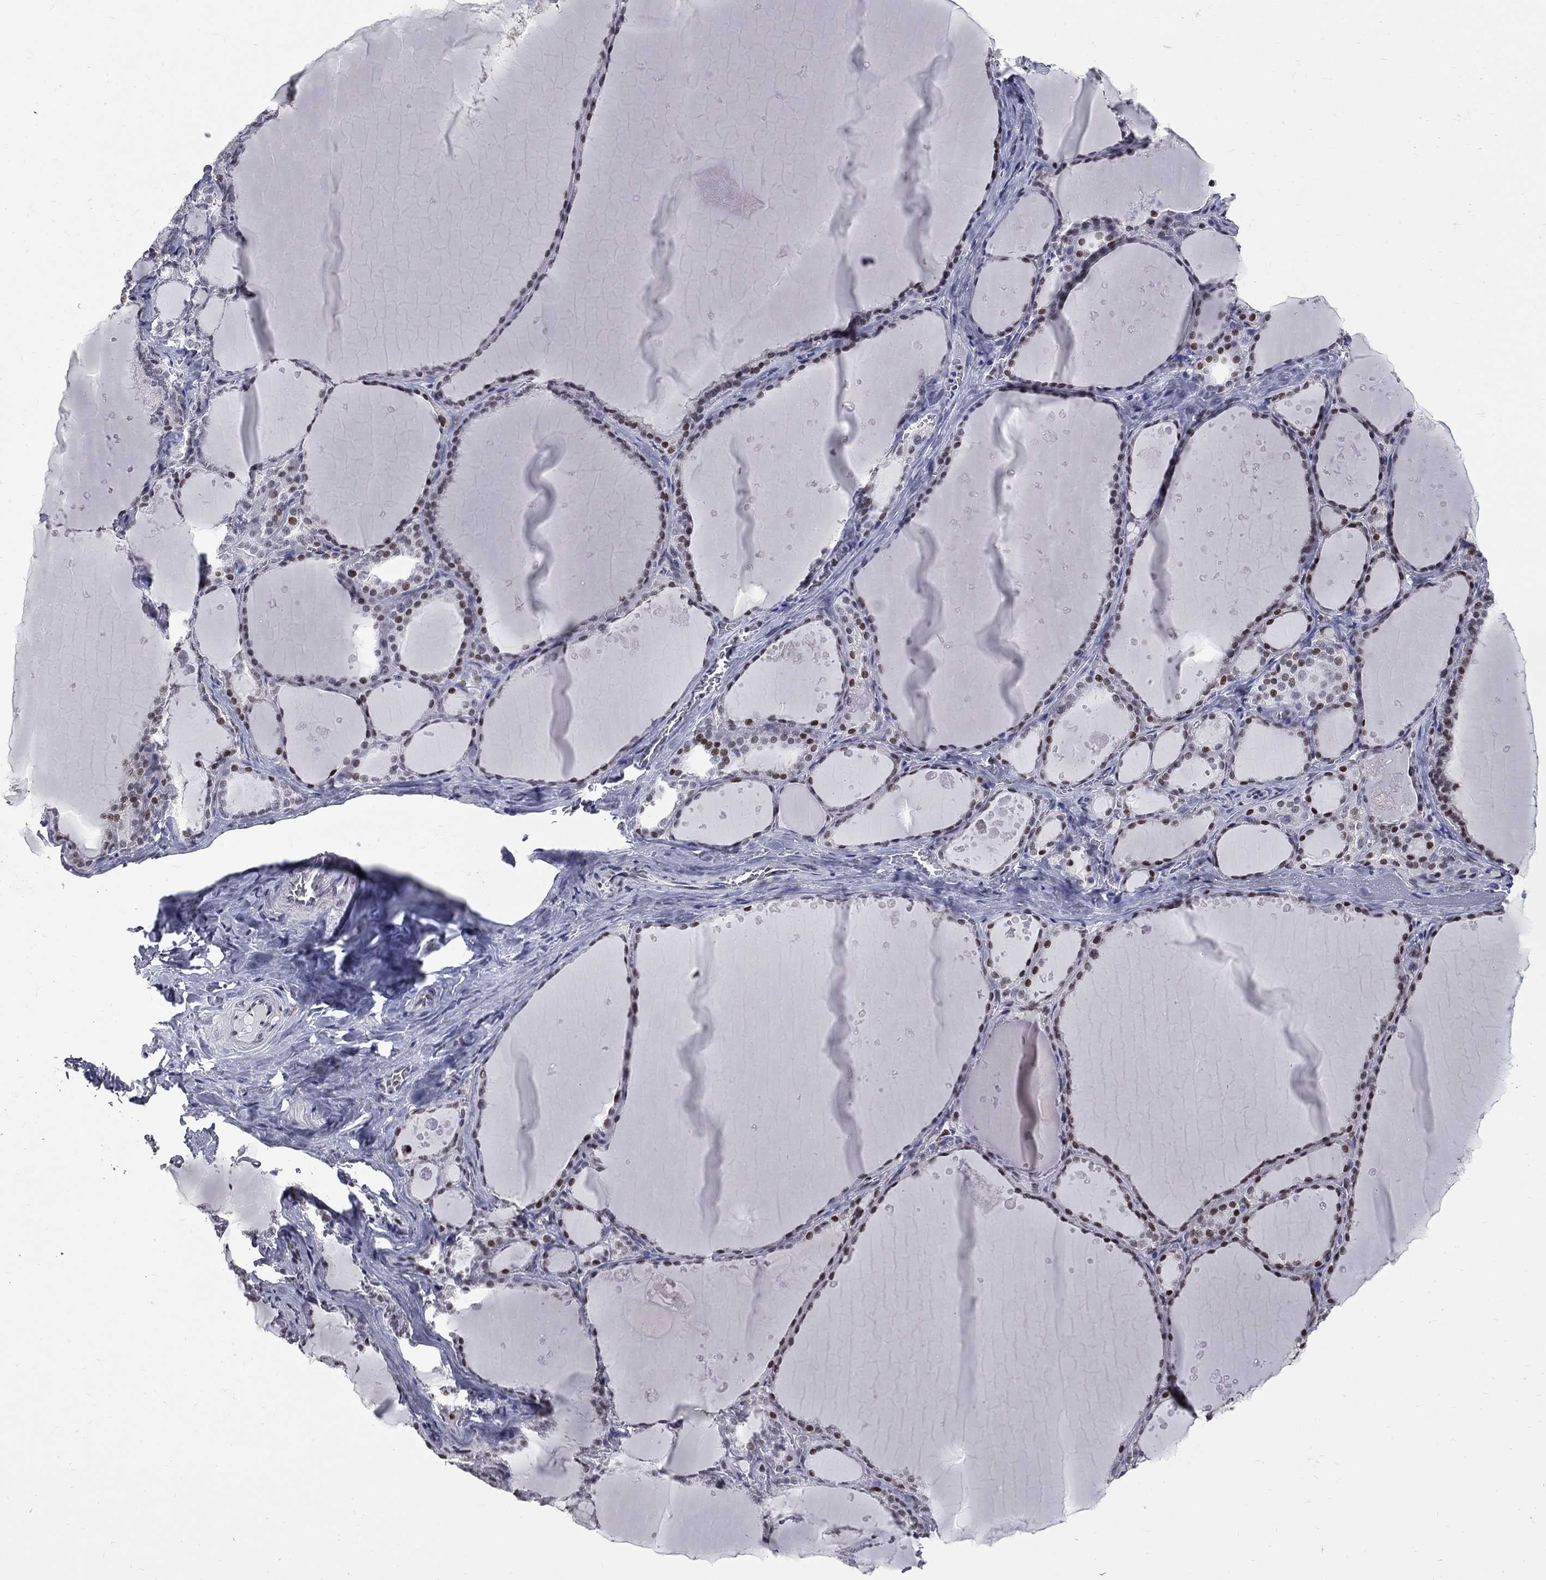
{"staining": {"intensity": "strong", "quantity": "<25%", "location": "nuclear"}, "tissue": "thyroid gland", "cell_type": "Glandular cells", "image_type": "normal", "snomed": [{"axis": "morphology", "description": "Normal tissue, NOS"}, {"axis": "topography", "description": "Thyroid gland"}], "caption": "Protein positivity by IHC shows strong nuclear expression in approximately <25% of glandular cells in benign thyroid gland. (brown staining indicates protein expression, while blue staining denotes nuclei).", "gene": "ZNF154", "patient": {"sex": "male", "age": 63}}